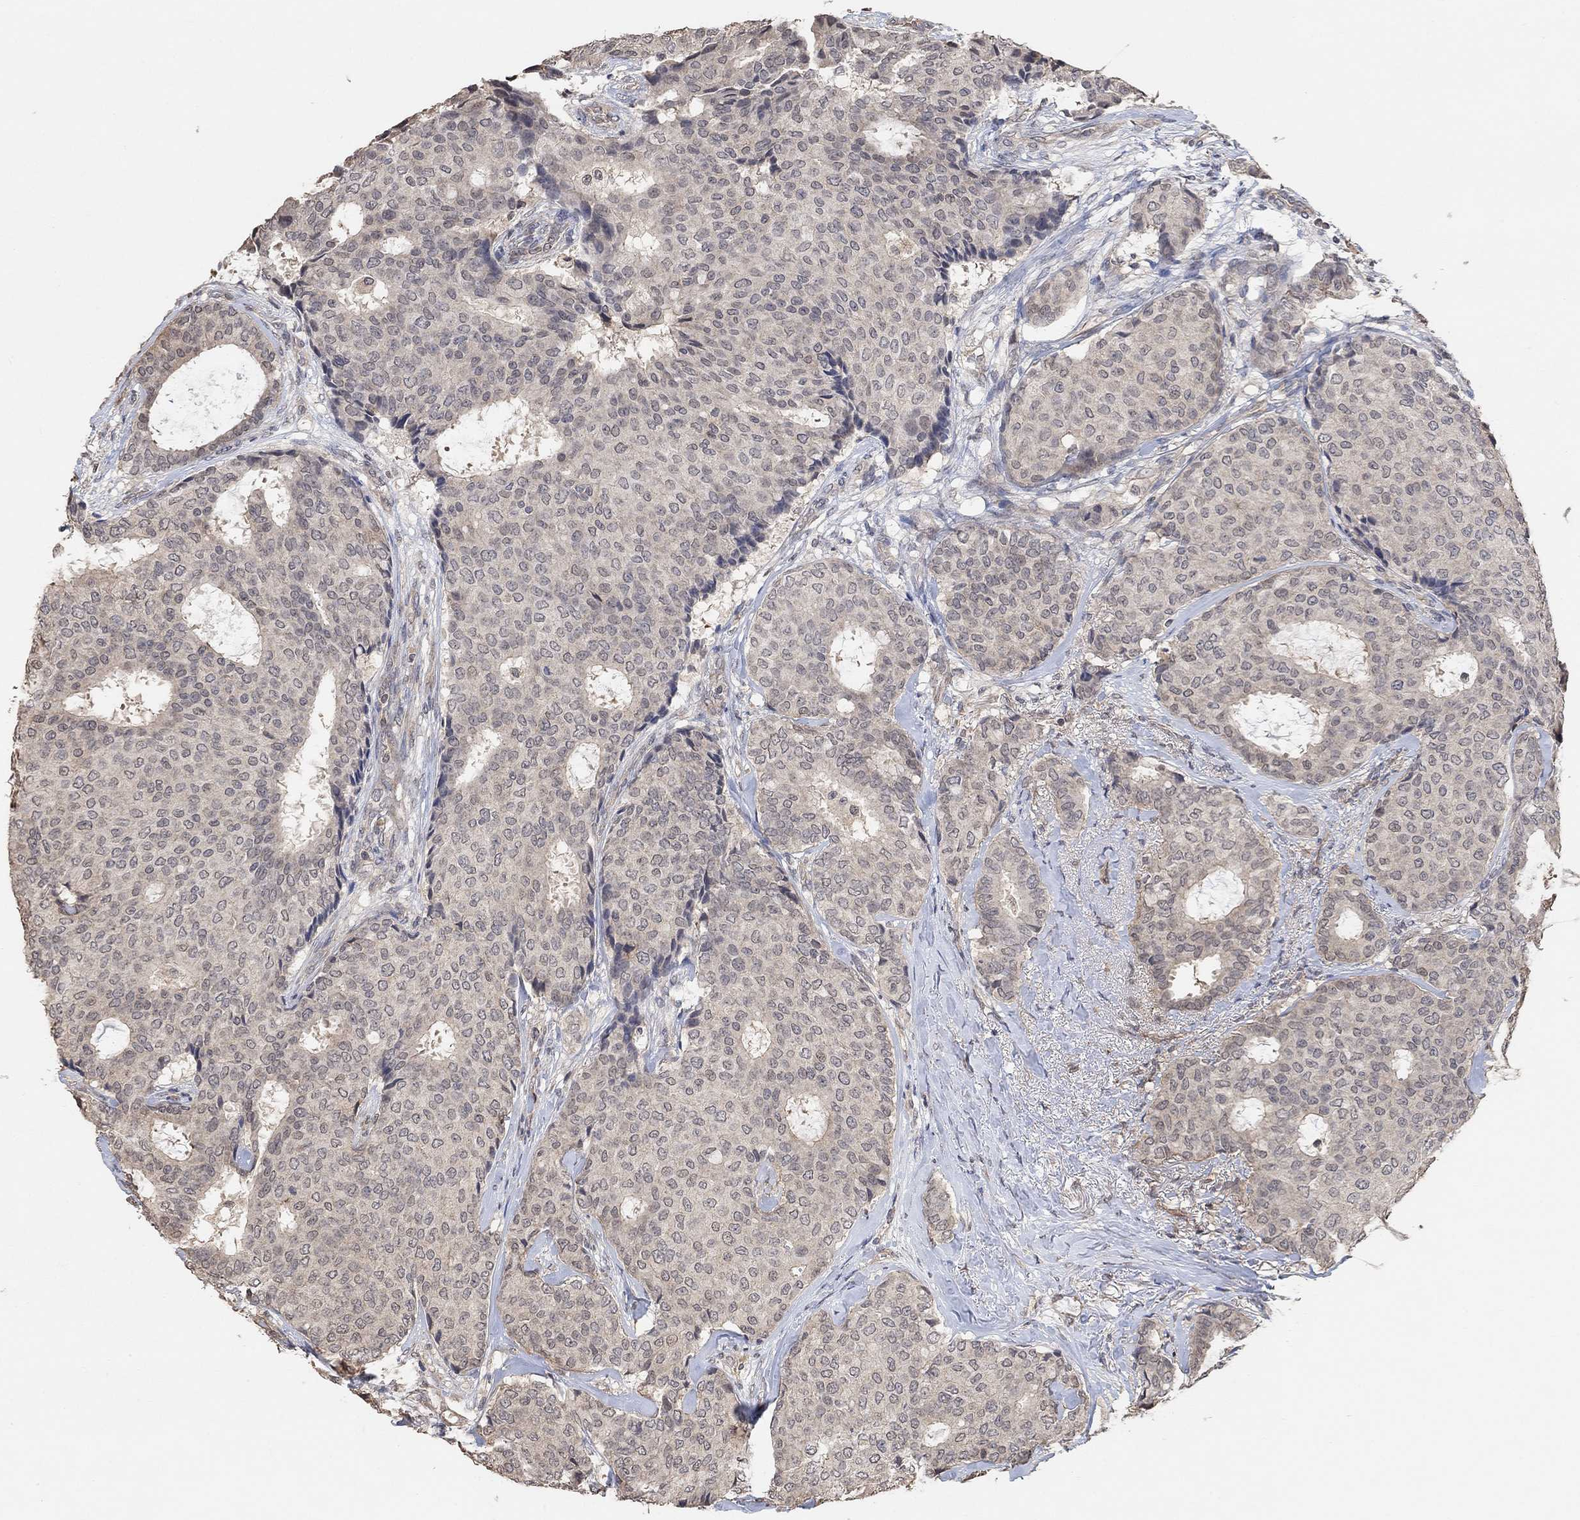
{"staining": {"intensity": "moderate", "quantity": "<25%", "location": "cytoplasmic/membranous"}, "tissue": "breast cancer", "cell_type": "Tumor cells", "image_type": "cancer", "snomed": [{"axis": "morphology", "description": "Duct carcinoma"}, {"axis": "topography", "description": "Breast"}], "caption": "Human invasive ductal carcinoma (breast) stained with a protein marker exhibits moderate staining in tumor cells.", "gene": "UNC5B", "patient": {"sex": "female", "age": 75}}